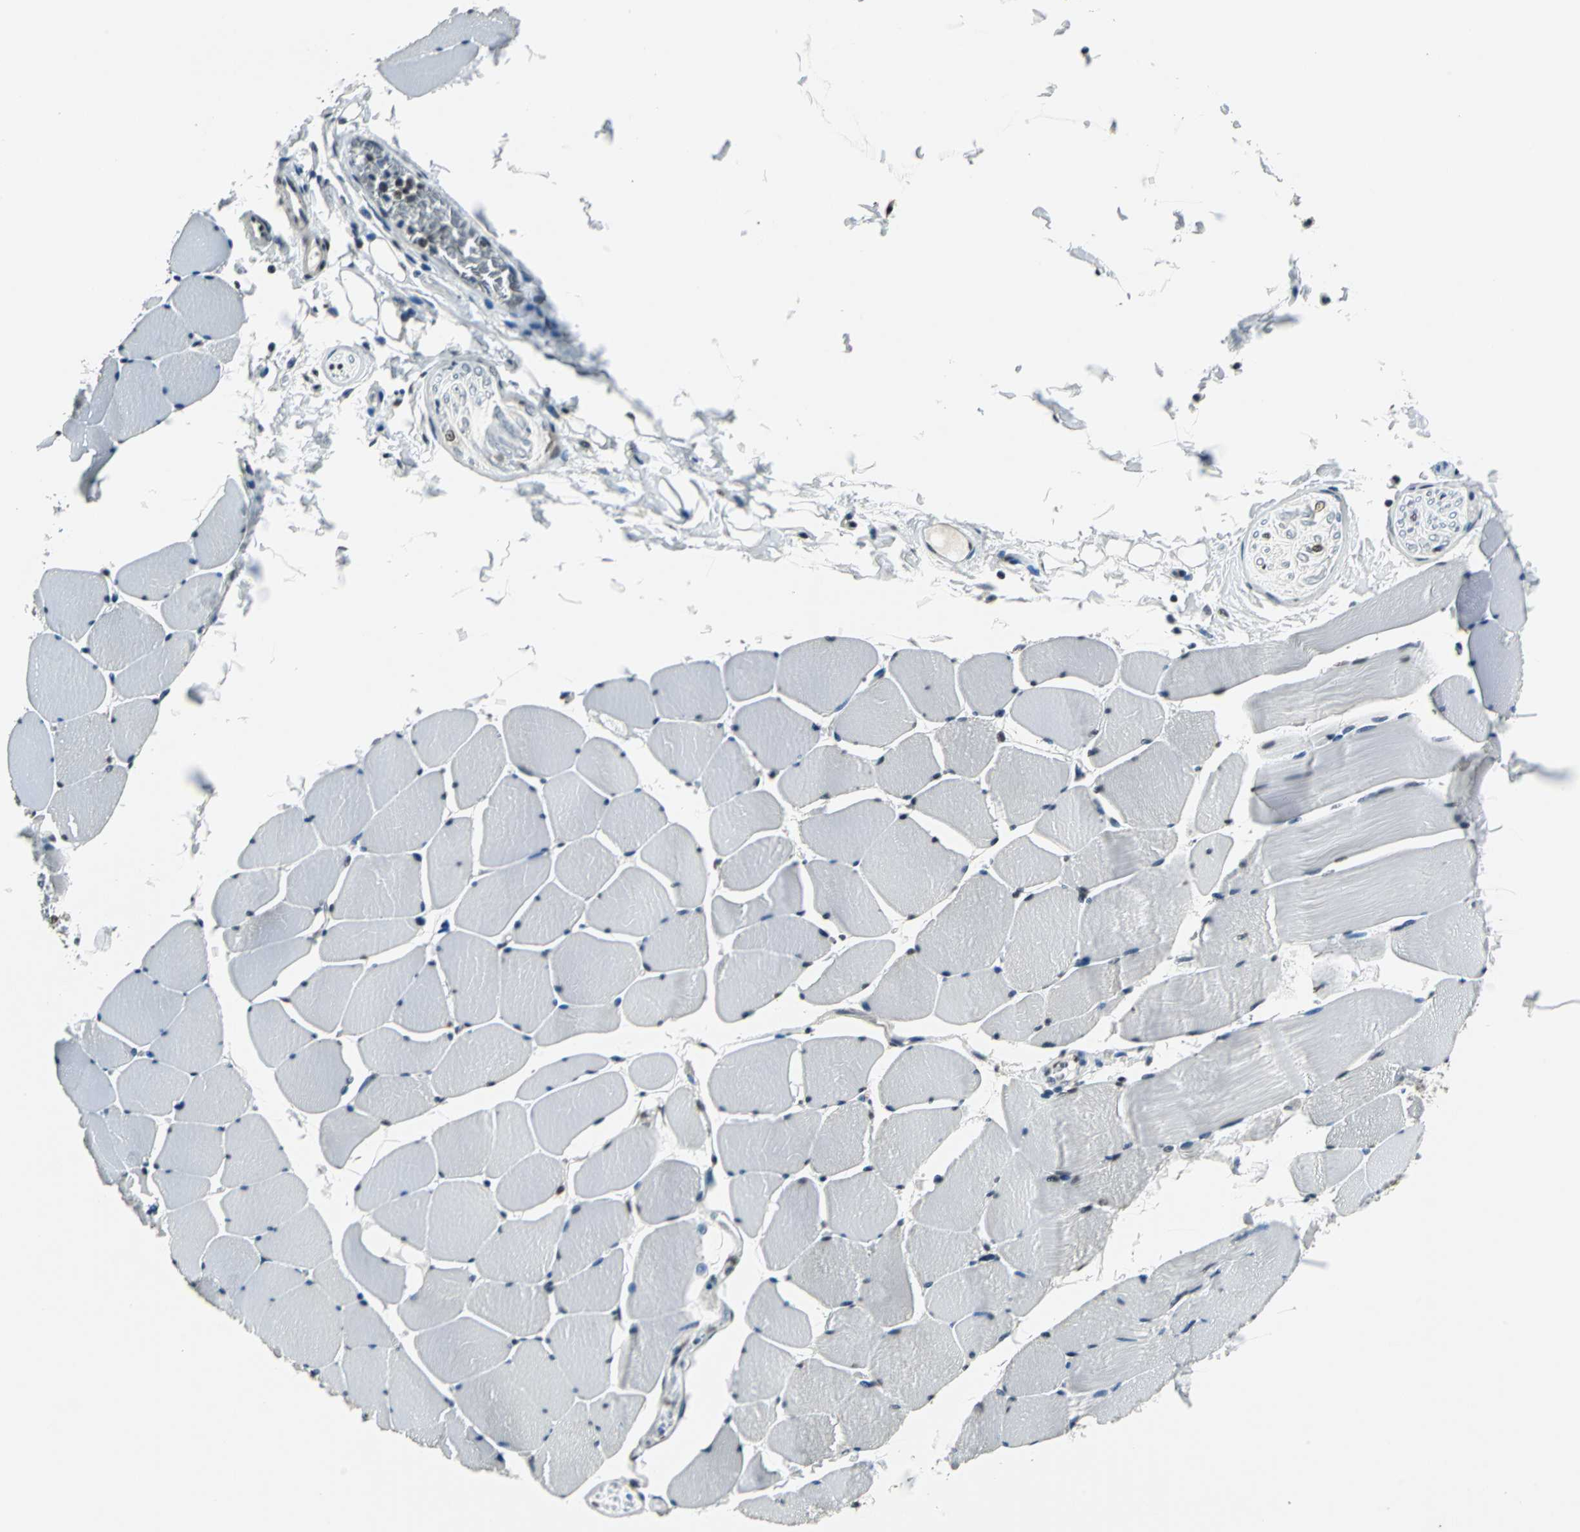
{"staining": {"intensity": "strong", "quantity": "25%-75%", "location": "nuclear"}, "tissue": "skeletal muscle", "cell_type": "Myocytes", "image_type": "normal", "snomed": [{"axis": "morphology", "description": "Normal tissue, NOS"}, {"axis": "topography", "description": "Skeletal muscle"}], "caption": "Immunohistochemical staining of unremarkable skeletal muscle reveals high levels of strong nuclear expression in approximately 25%-75% of myocytes.", "gene": "RBM14", "patient": {"sex": "male", "age": 62}}